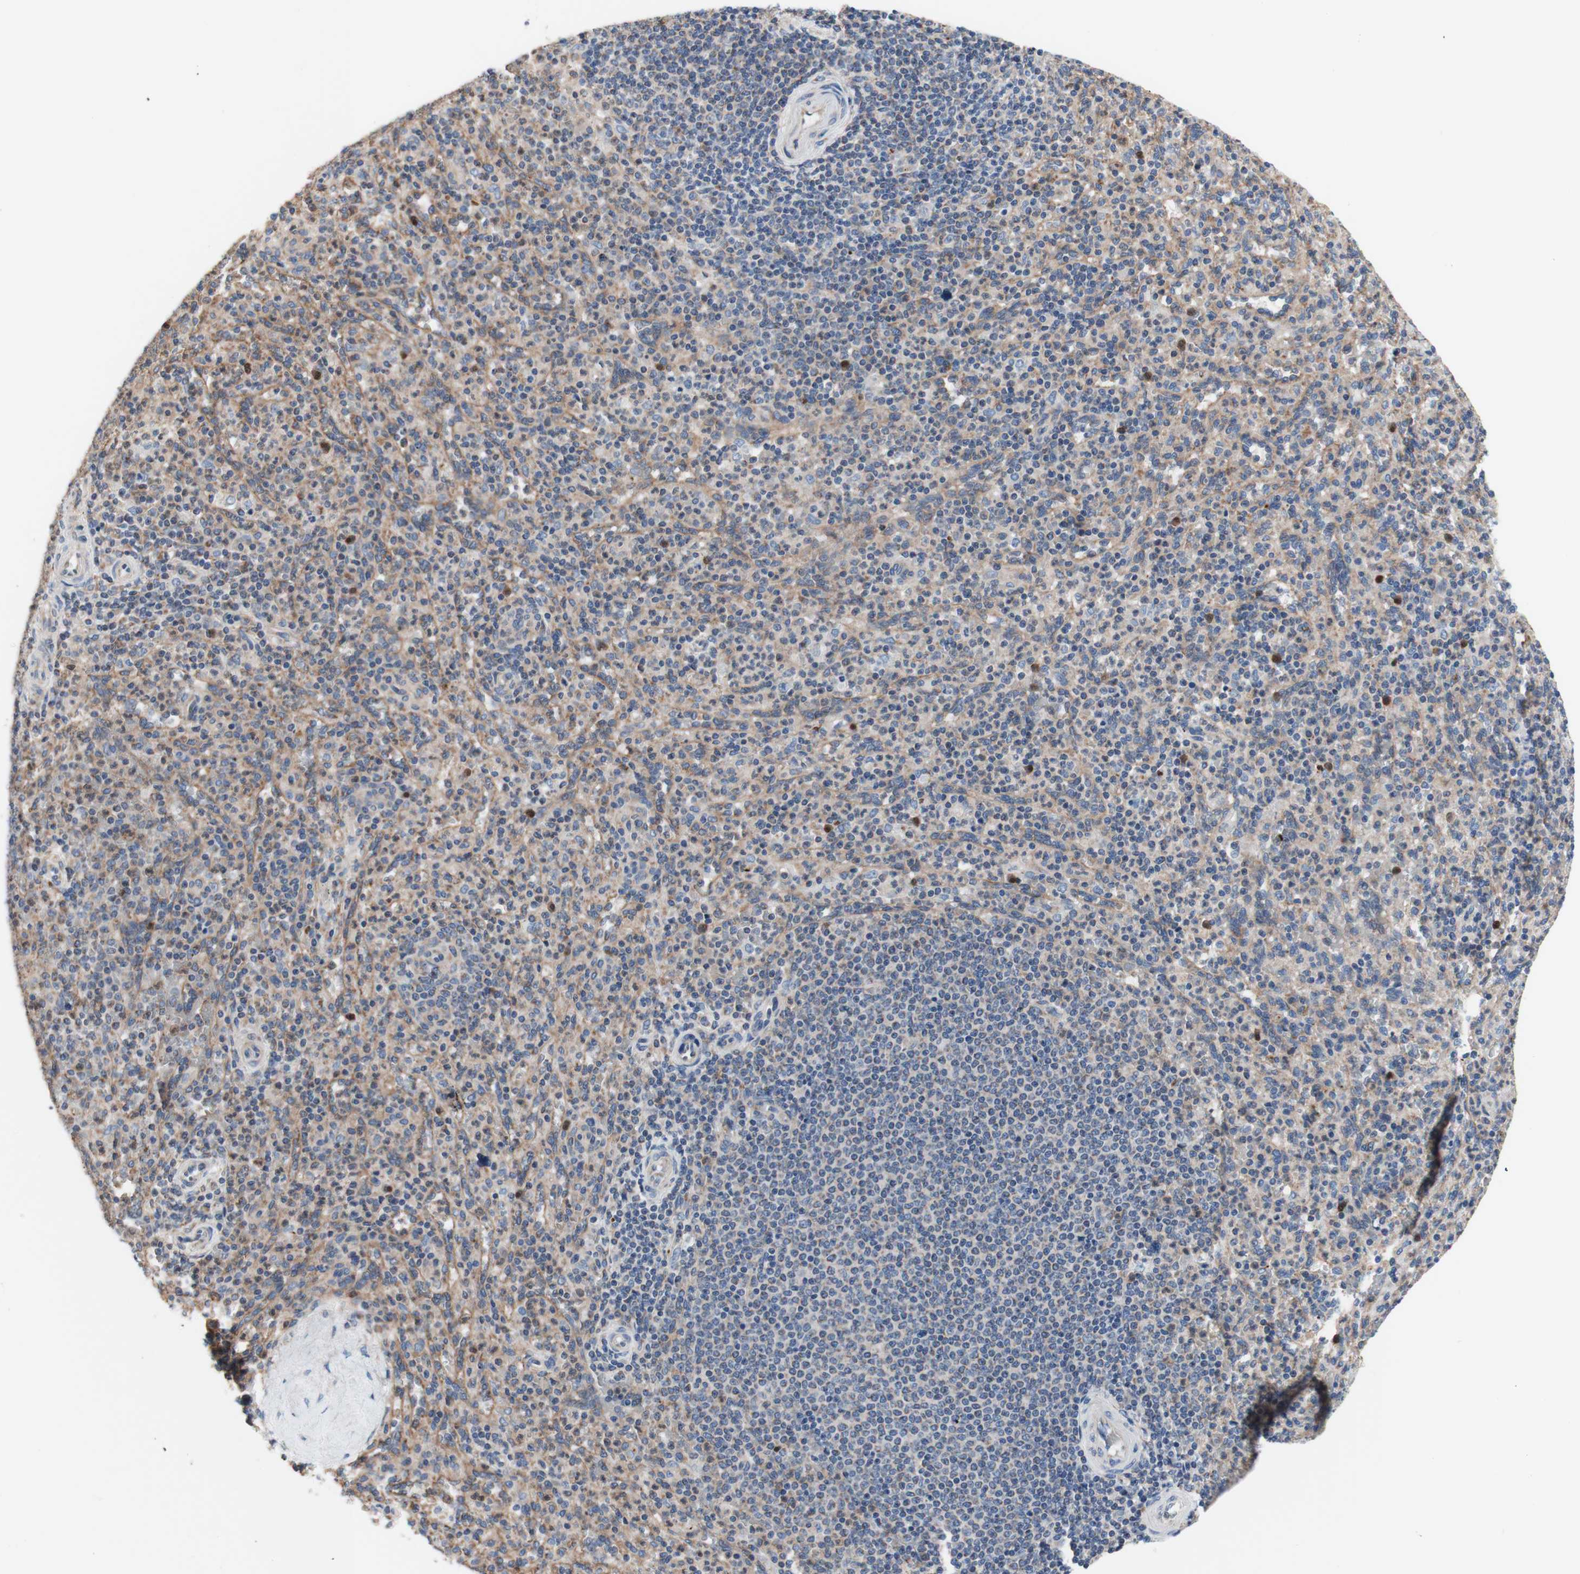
{"staining": {"intensity": "weak", "quantity": "<25%", "location": "cytoplasmic/membranous"}, "tissue": "spleen", "cell_type": "Cells in red pulp", "image_type": "normal", "snomed": [{"axis": "morphology", "description": "Normal tissue, NOS"}, {"axis": "topography", "description": "Spleen"}], "caption": "A high-resolution micrograph shows IHC staining of benign spleen, which demonstrates no significant staining in cells in red pulp. (DAB immunohistochemistry, high magnification).", "gene": "FMR1", "patient": {"sex": "male", "age": 36}}